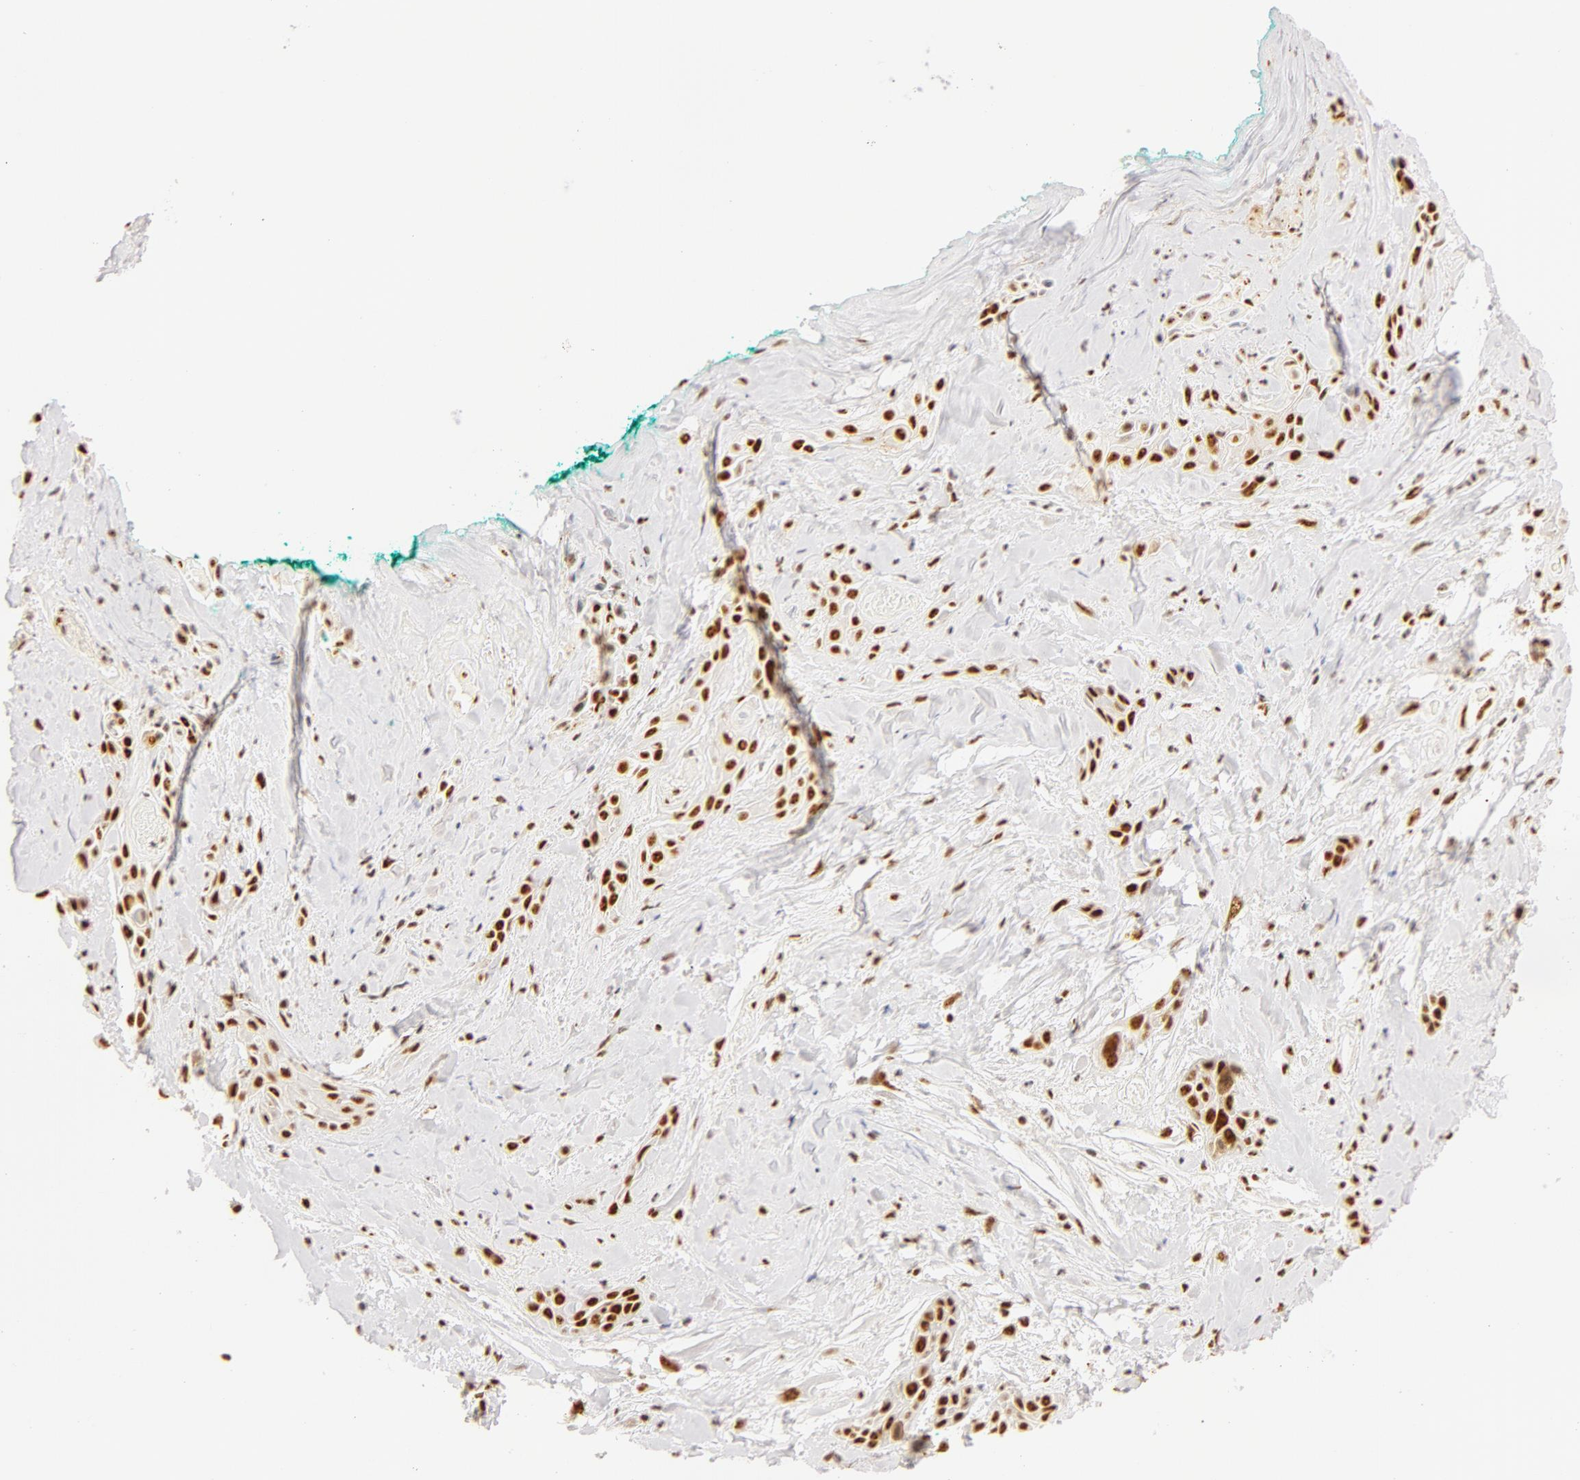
{"staining": {"intensity": "weak", "quantity": ">75%", "location": "nuclear"}, "tissue": "skin cancer", "cell_type": "Tumor cells", "image_type": "cancer", "snomed": [{"axis": "morphology", "description": "Squamous cell carcinoma, NOS"}, {"axis": "topography", "description": "Skin"}, {"axis": "topography", "description": "Anal"}], "caption": "This micrograph reveals immunohistochemistry staining of skin squamous cell carcinoma, with low weak nuclear positivity in about >75% of tumor cells.", "gene": "RBM39", "patient": {"sex": "male", "age": 64}}